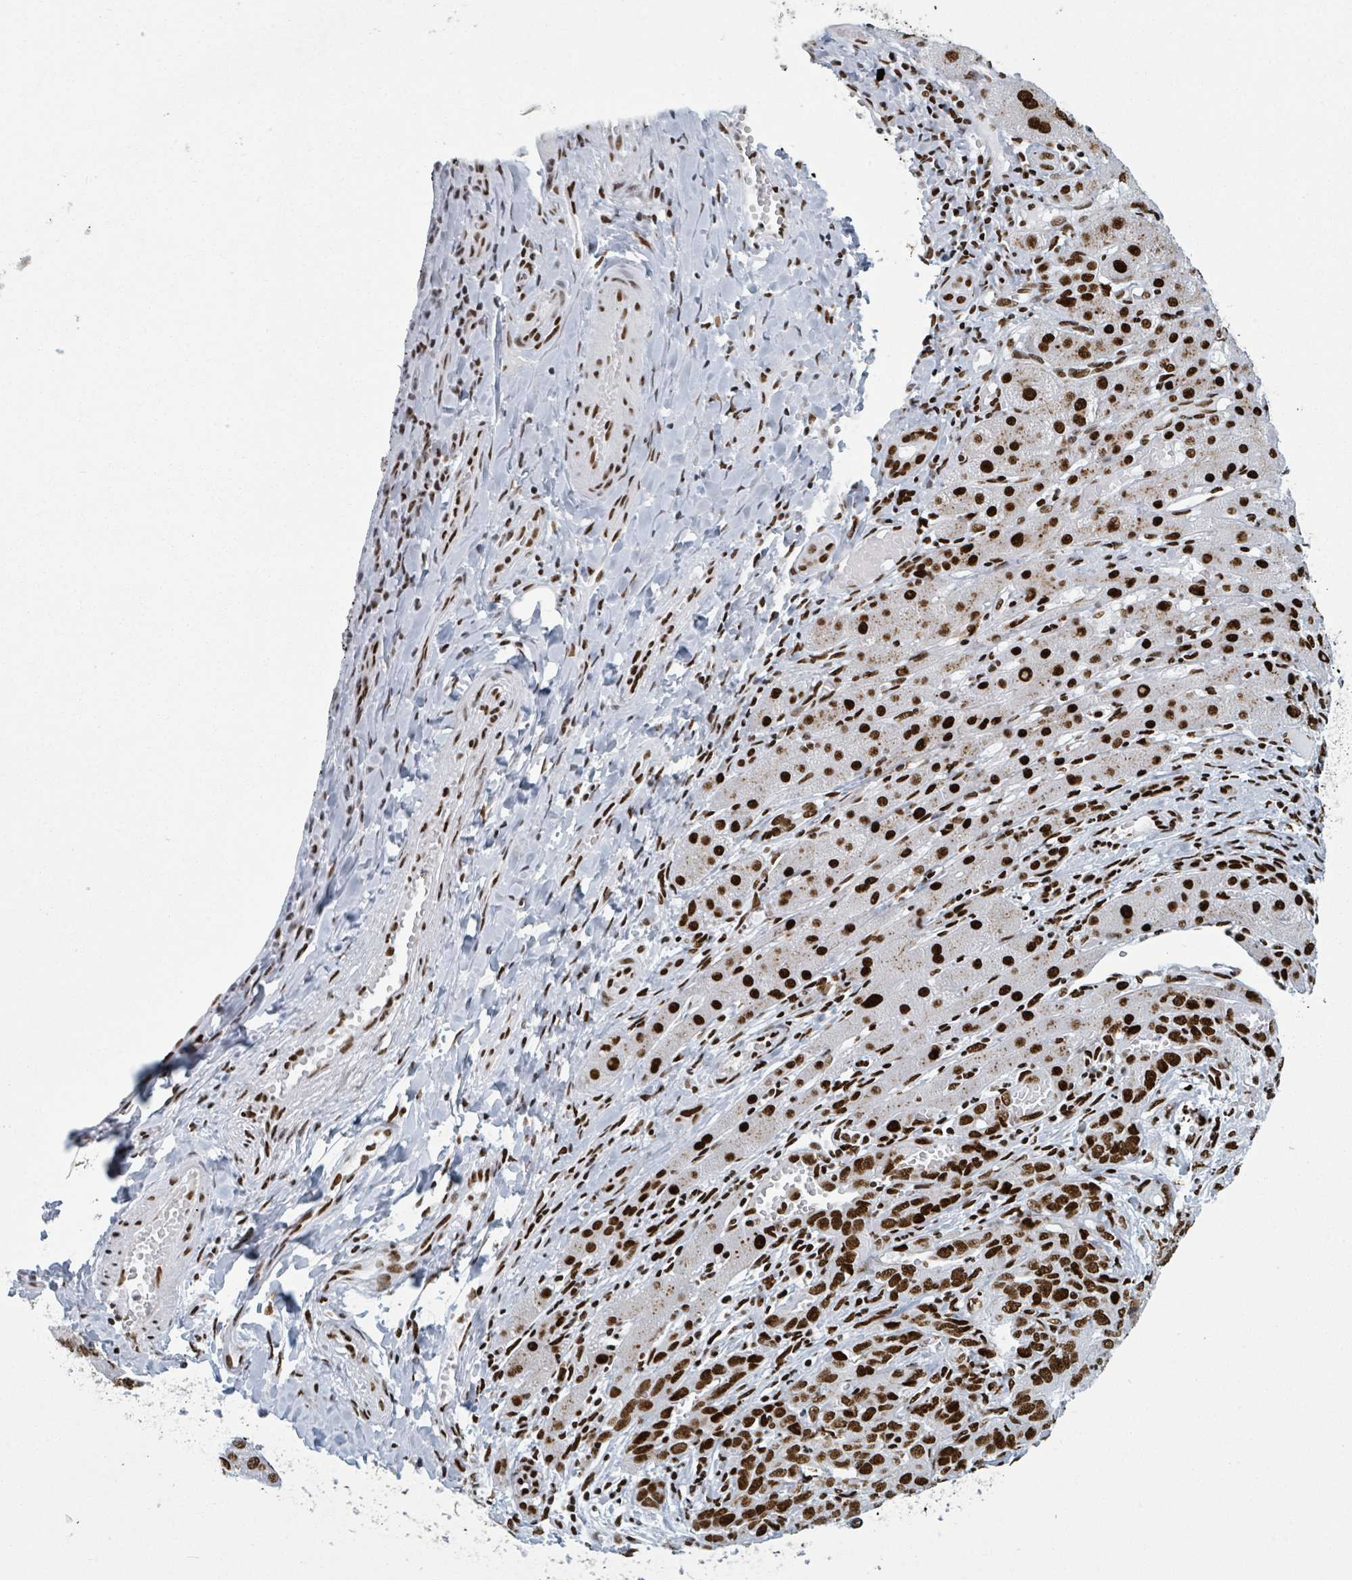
{"staining": {"intensity": "strong", "quantity": ">75%", "location": "nuclear"}, "tissue": "liver cancer", "cell_type": "Tumor cells", "image_type": "cancer", "snomed": [{"axis": "morphology", "description": "Cholangiocarcinoma"}, {"axis": "topography", "description": "Liver"}], "caption": "Human cholangiocarcinoma (liver) stained with a protein marker exhibits strong staining in tumor cells.", "gene": "DHX16", "patient": {"sex": "male", "age": 59}}